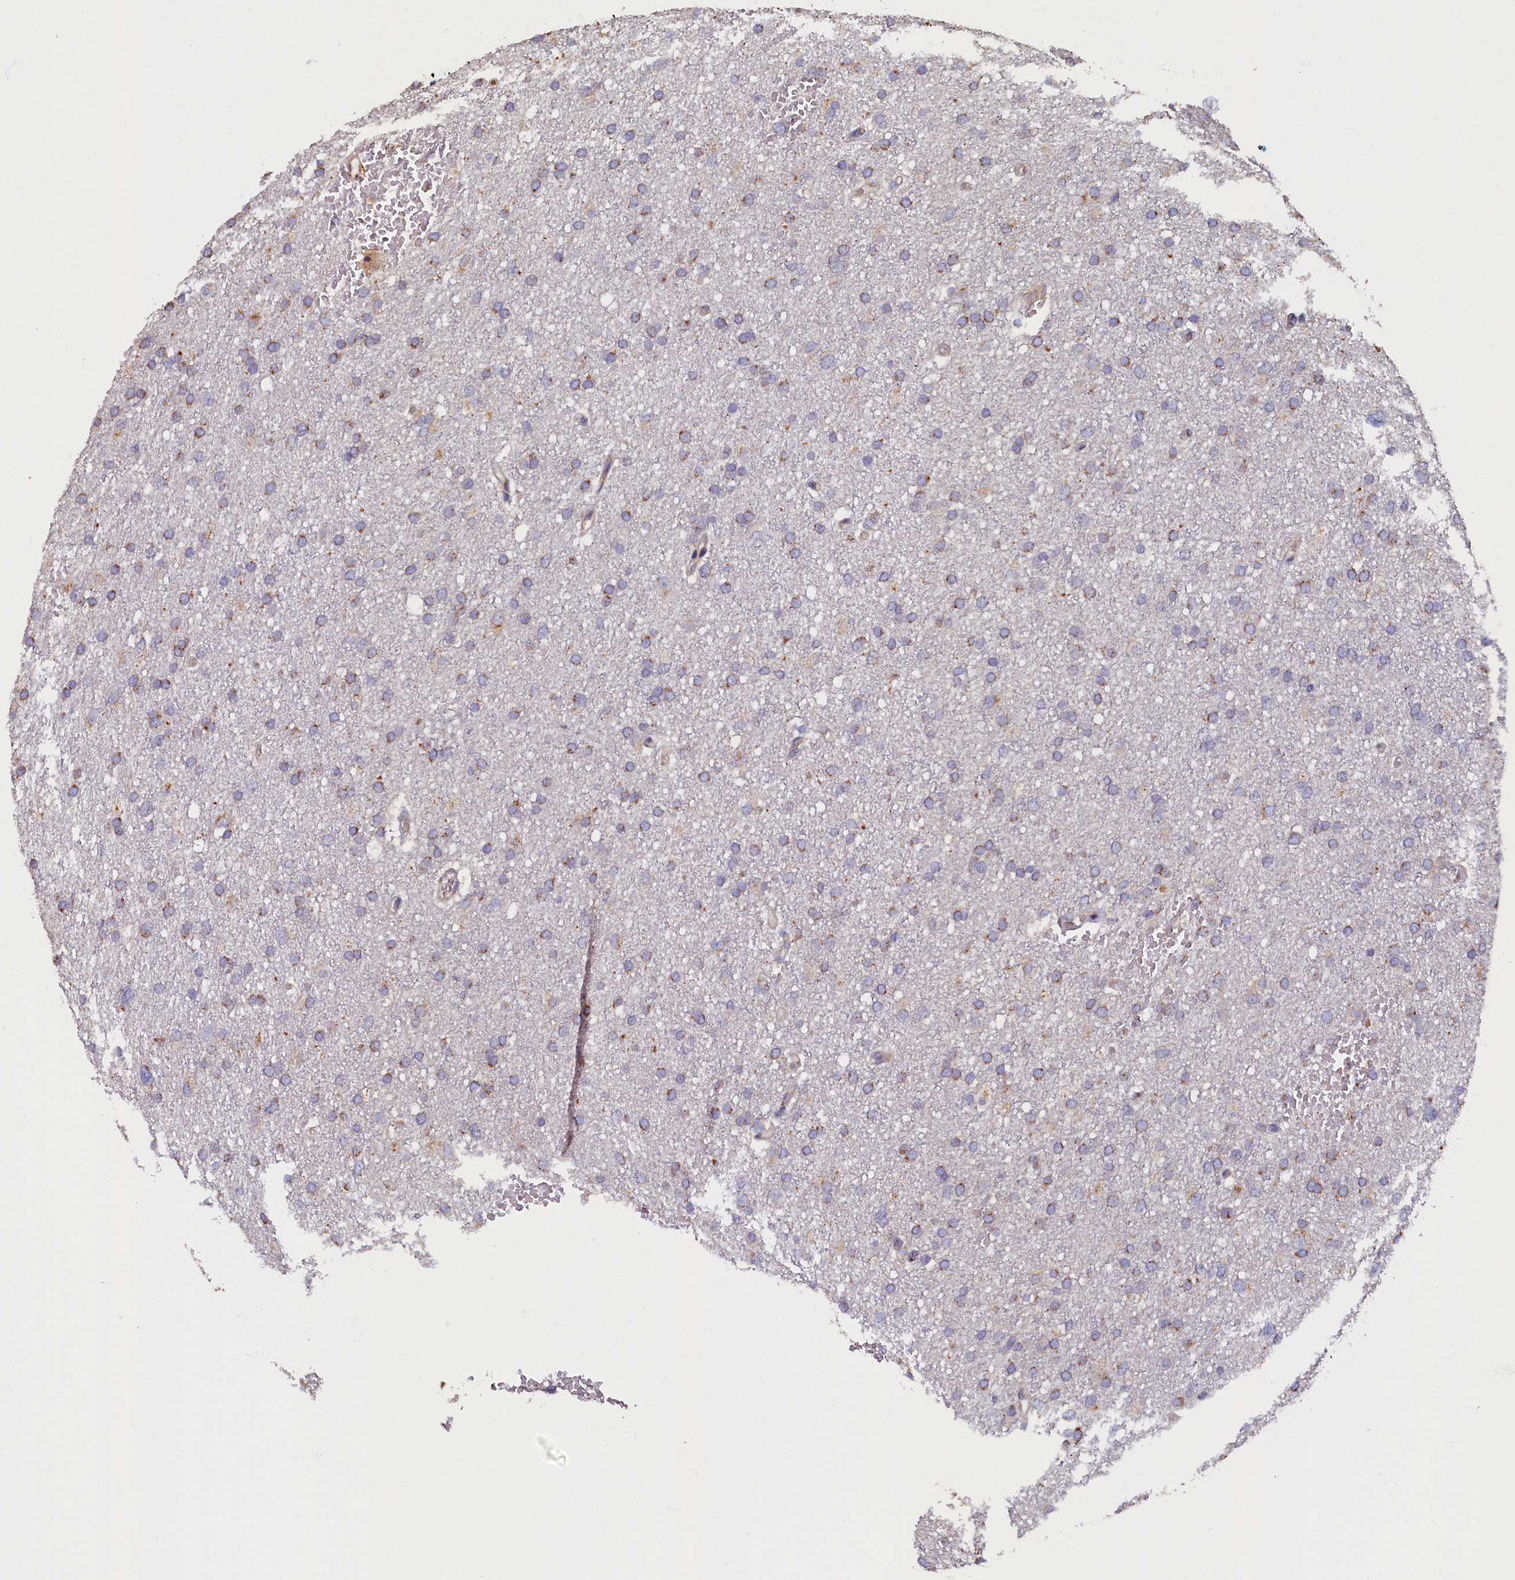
{"staining": {"intensity": "moderate", "quantity": "<25%", "location": "cytoplasmic/membranous"}, "tissue": "glioma", "cell_type": "Tumor cells", "image_type": "cancer", "snomed": [{"axis": "morphology", "description": "Glioma, malignant, High grade"}, {"axis": "topography", "description": "Cerebral cortex"}], "caption": "An immunohistochemistry (IHC) histopathology image of neoplastic tissue is shown. Protein staining in brown labels moderate cytoplasmic/membranous positivity in glioma within tumor cells.", "gene": "TMEM181", "patient": {"sex": "female", "age": 36}}